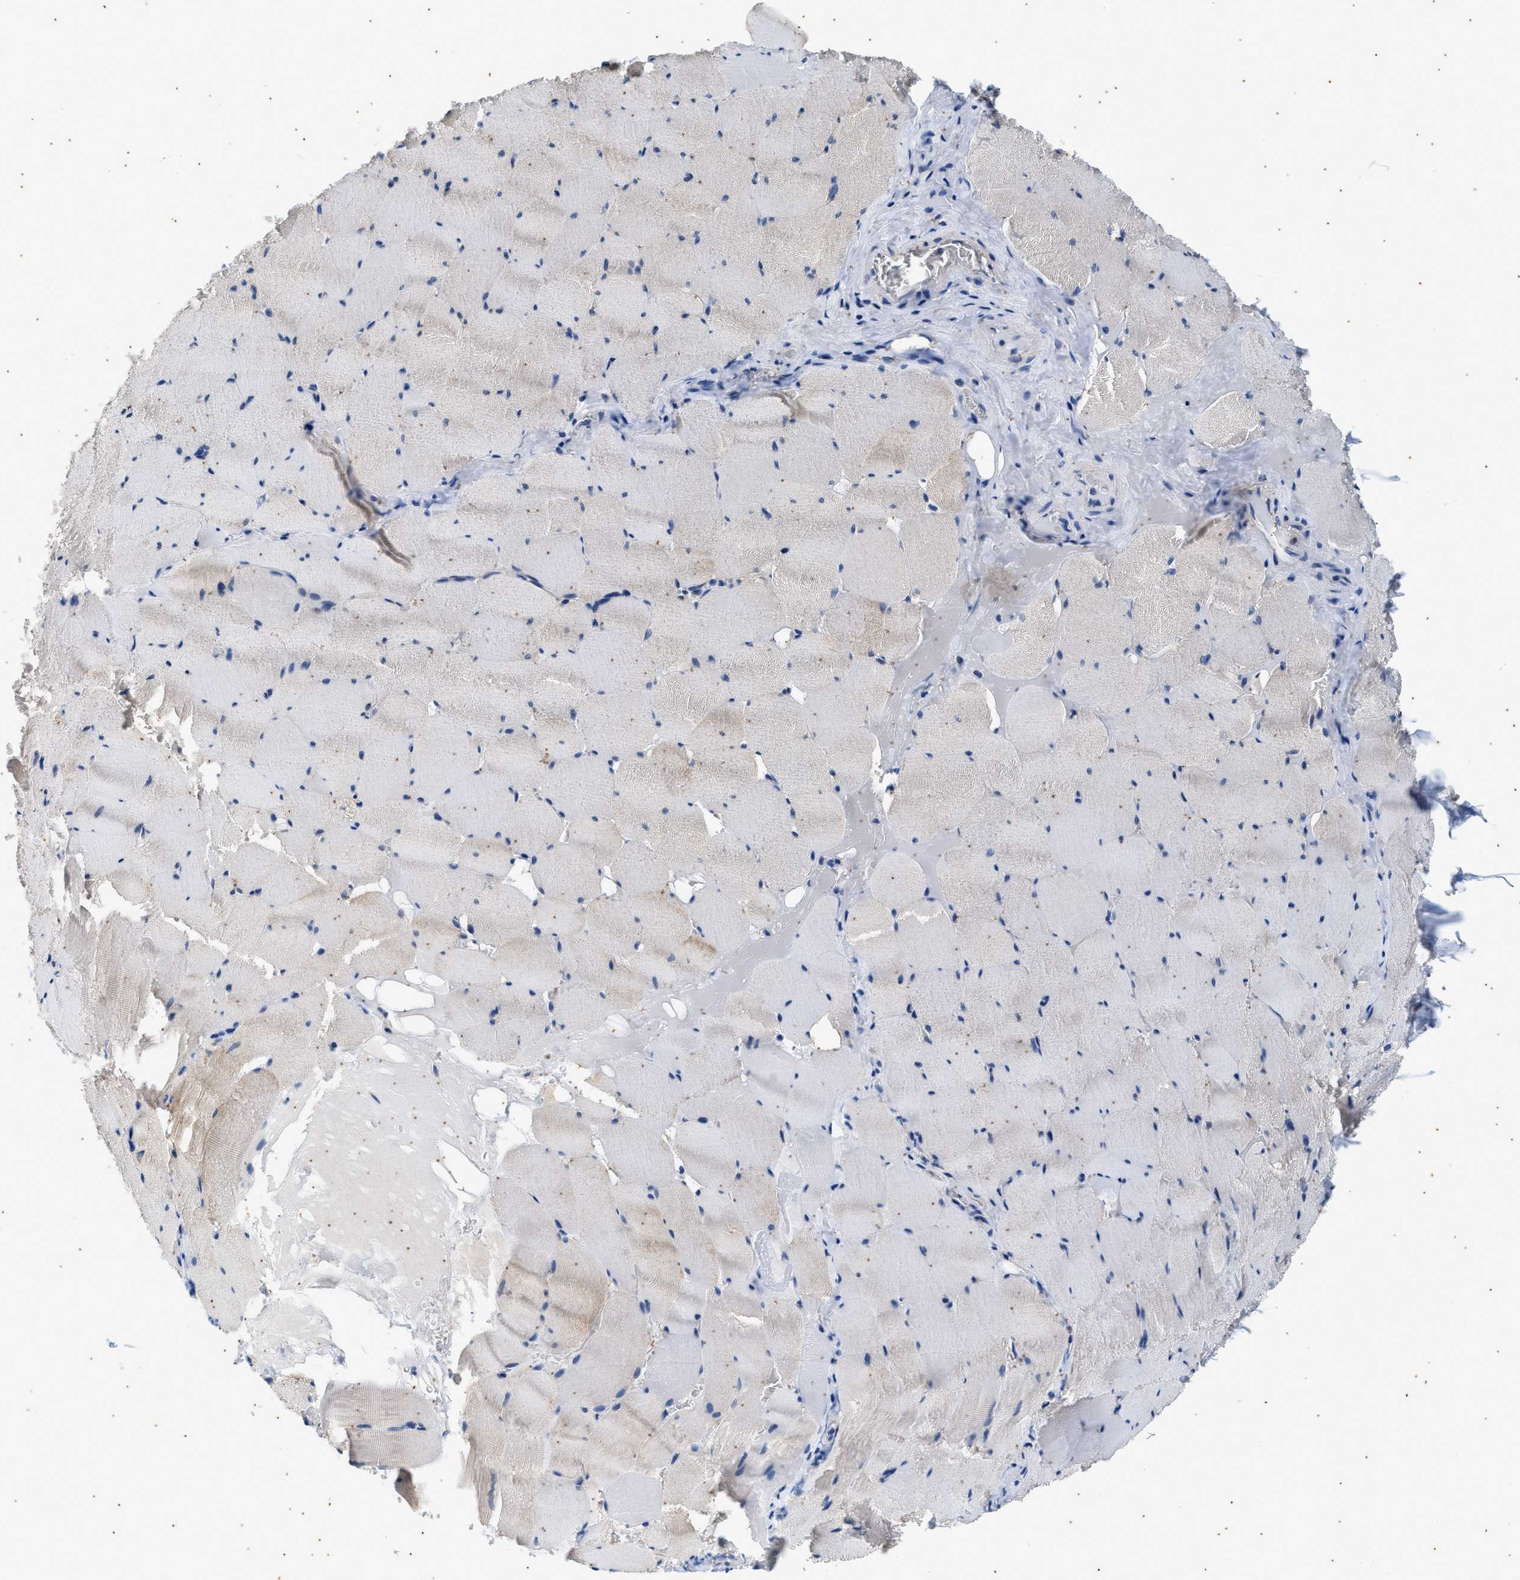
{"staining": {"intensity": "weak", "quantity": "<25%", "location": "cytoplasmic/membranous"}, "tissue": "skeletal muscle", "cell_type": "Myocytes", "image_type": "normal", "snomed": [{"axis": "morphology", "description": "Normal tissue, NOS"}, {"axis": "topography", "description": "Skeletal muscle"}], "caption": "High power microscopy histopathology image of an immunohistochemistry micrograph of benign skeletal muscle, revealing no significant expression in myocytes.", "gene": "COX19", "patient": {"sex": "male", "age": 62}}